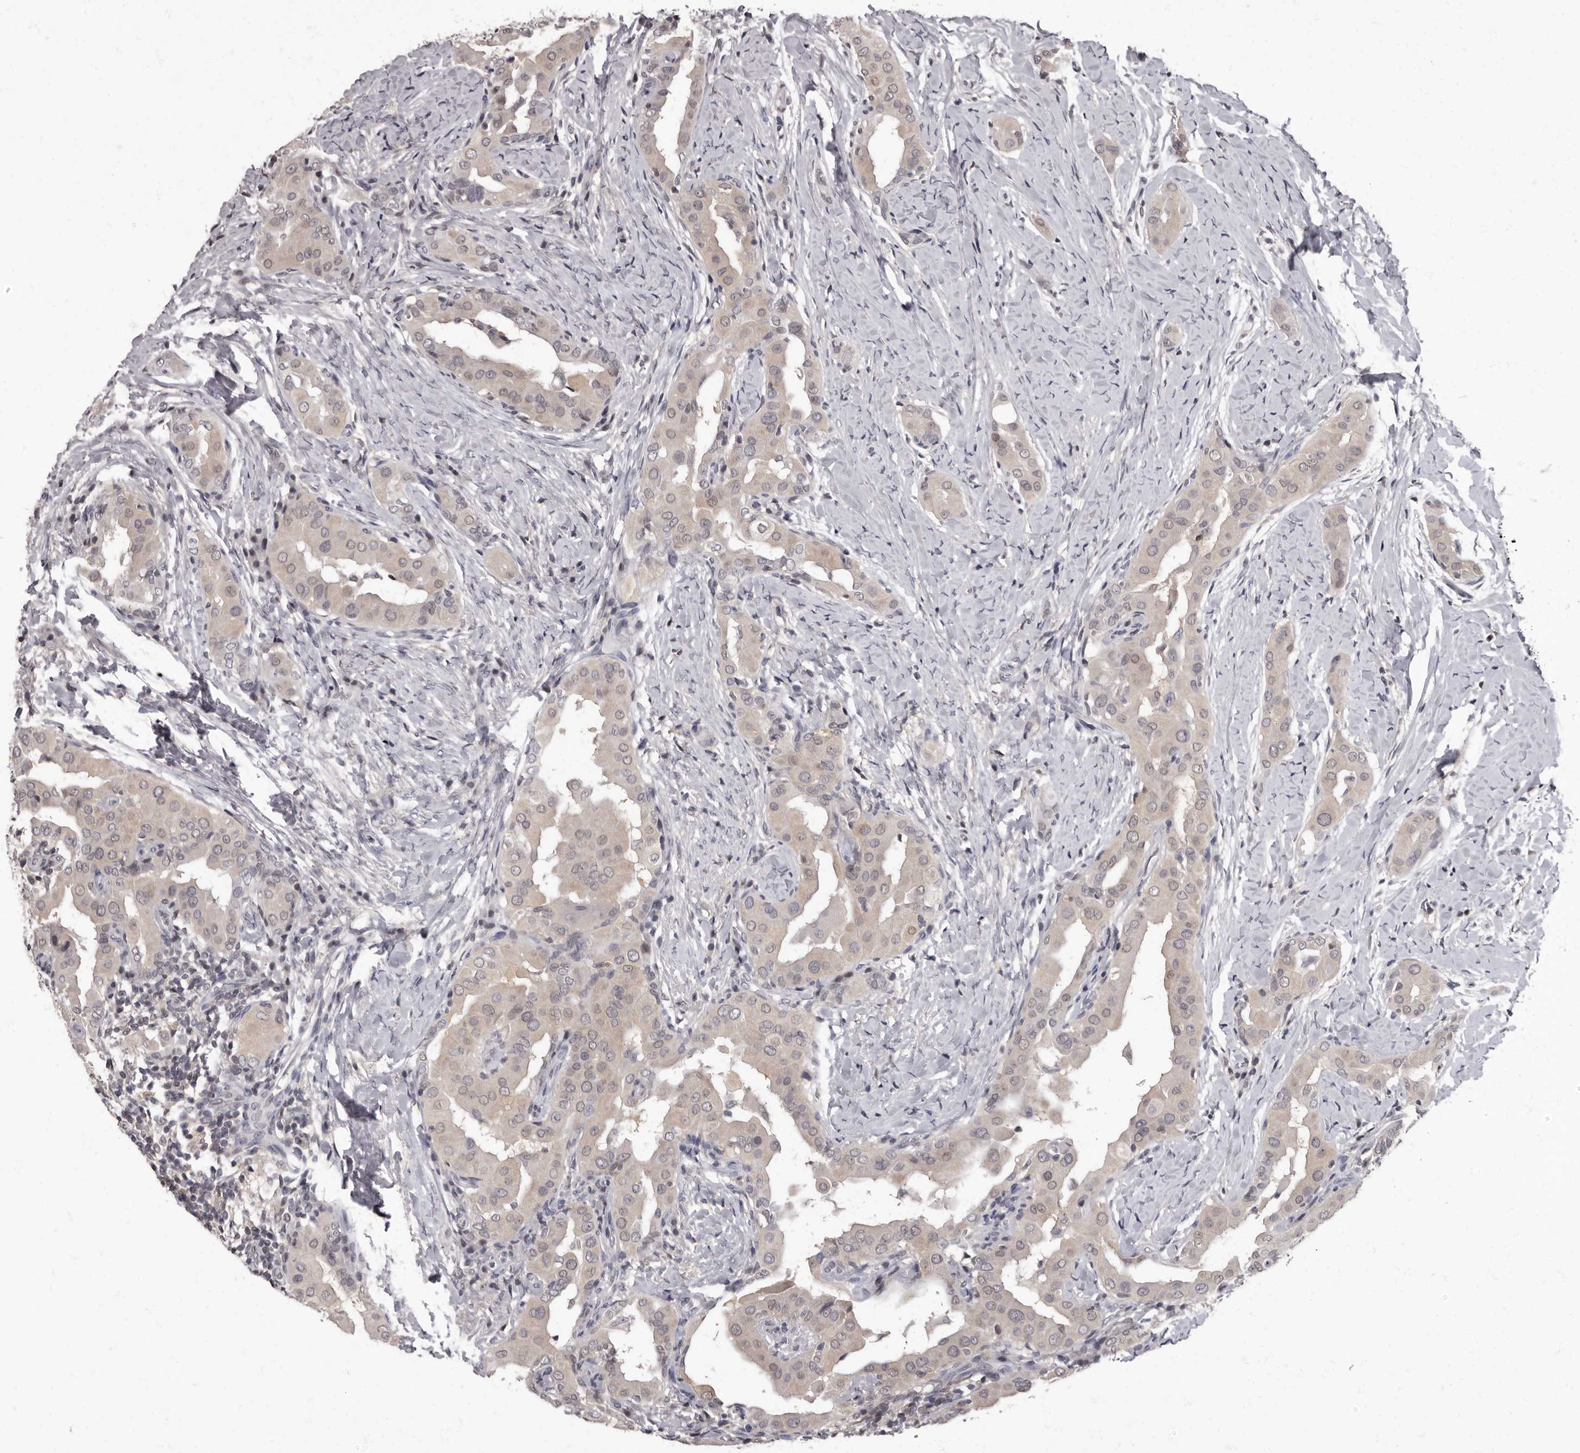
{"staining": {"intensity": "weak", "quantity": "25%-75%", "location": "nuclear"}, "tissue": "thyroid cancer", "cell_type": "Tumor cells", "image_type": "cancer", "snomed": [{"axis": "morphology", "description": "Papillary adenocarcinoma, NOS"}, {"axis": "topography", "description": "Thyroid gland"}], "caption": "Protein staining of papillary adenocarcinoma (thyroid) tissue displays weak nuclear positivity in about 25%-75% of tumor cells.", "gene": "C1orf50", "patient": {"sex": "male", "age": 33}}